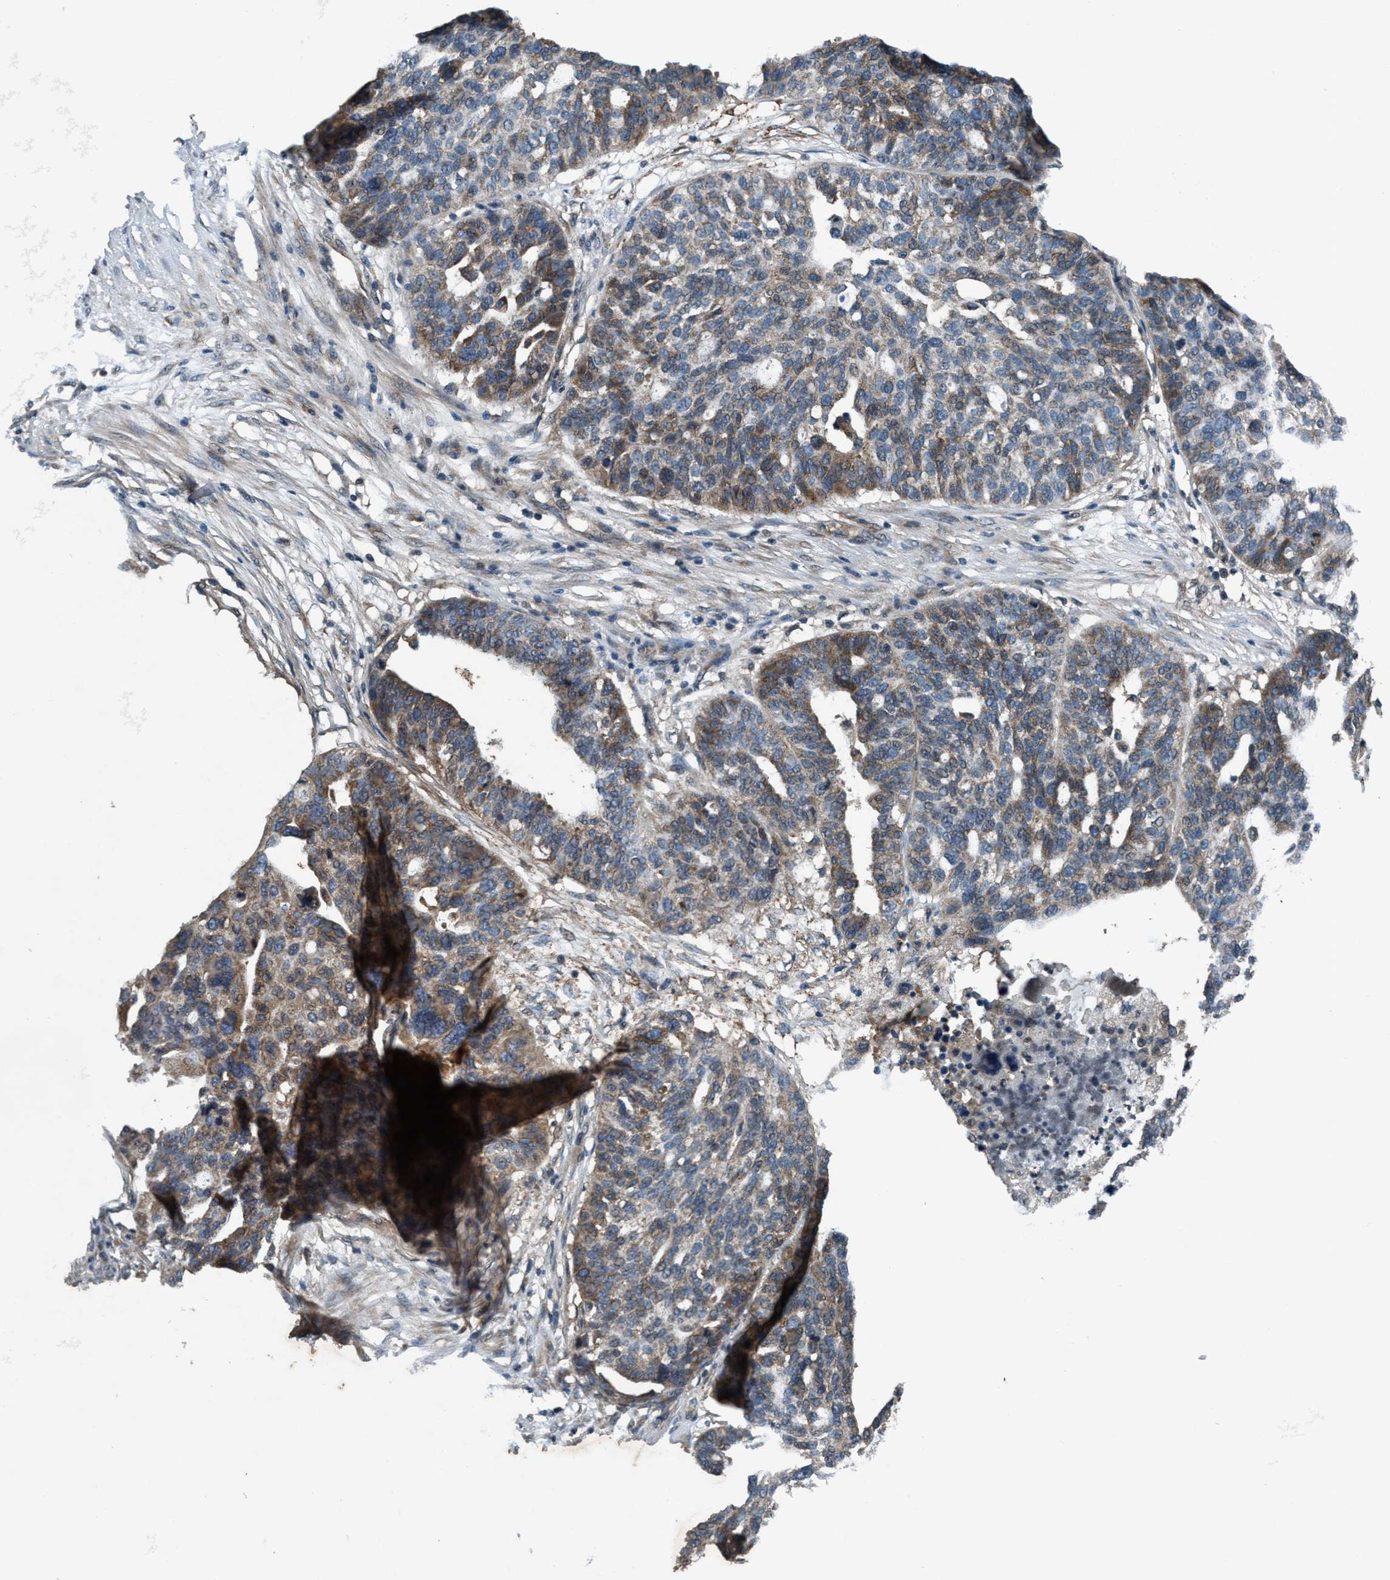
{"staining": {"intensity": "moderate", "quantity": ">75%", "location": "cytoplasmic/membranous"}, "tissue": "ovarian cancer", "cell_type": "Tumor cells", "image_type": "cancer", "snomed": [{"axis": "morphology", "description": "Cystadenocarcinoma, serous, NOS"}, {"axis": "topography", "description": "Ovary"}], "caption": "A histopathology image of human ovarian serous cystadenocarcinoma stained for a protein exhibits moderate cytoplasmic/membranous brown staining in tumor cells.", "gene": "AKT1S1", "patient": {"sex": "female", "age": 59}}